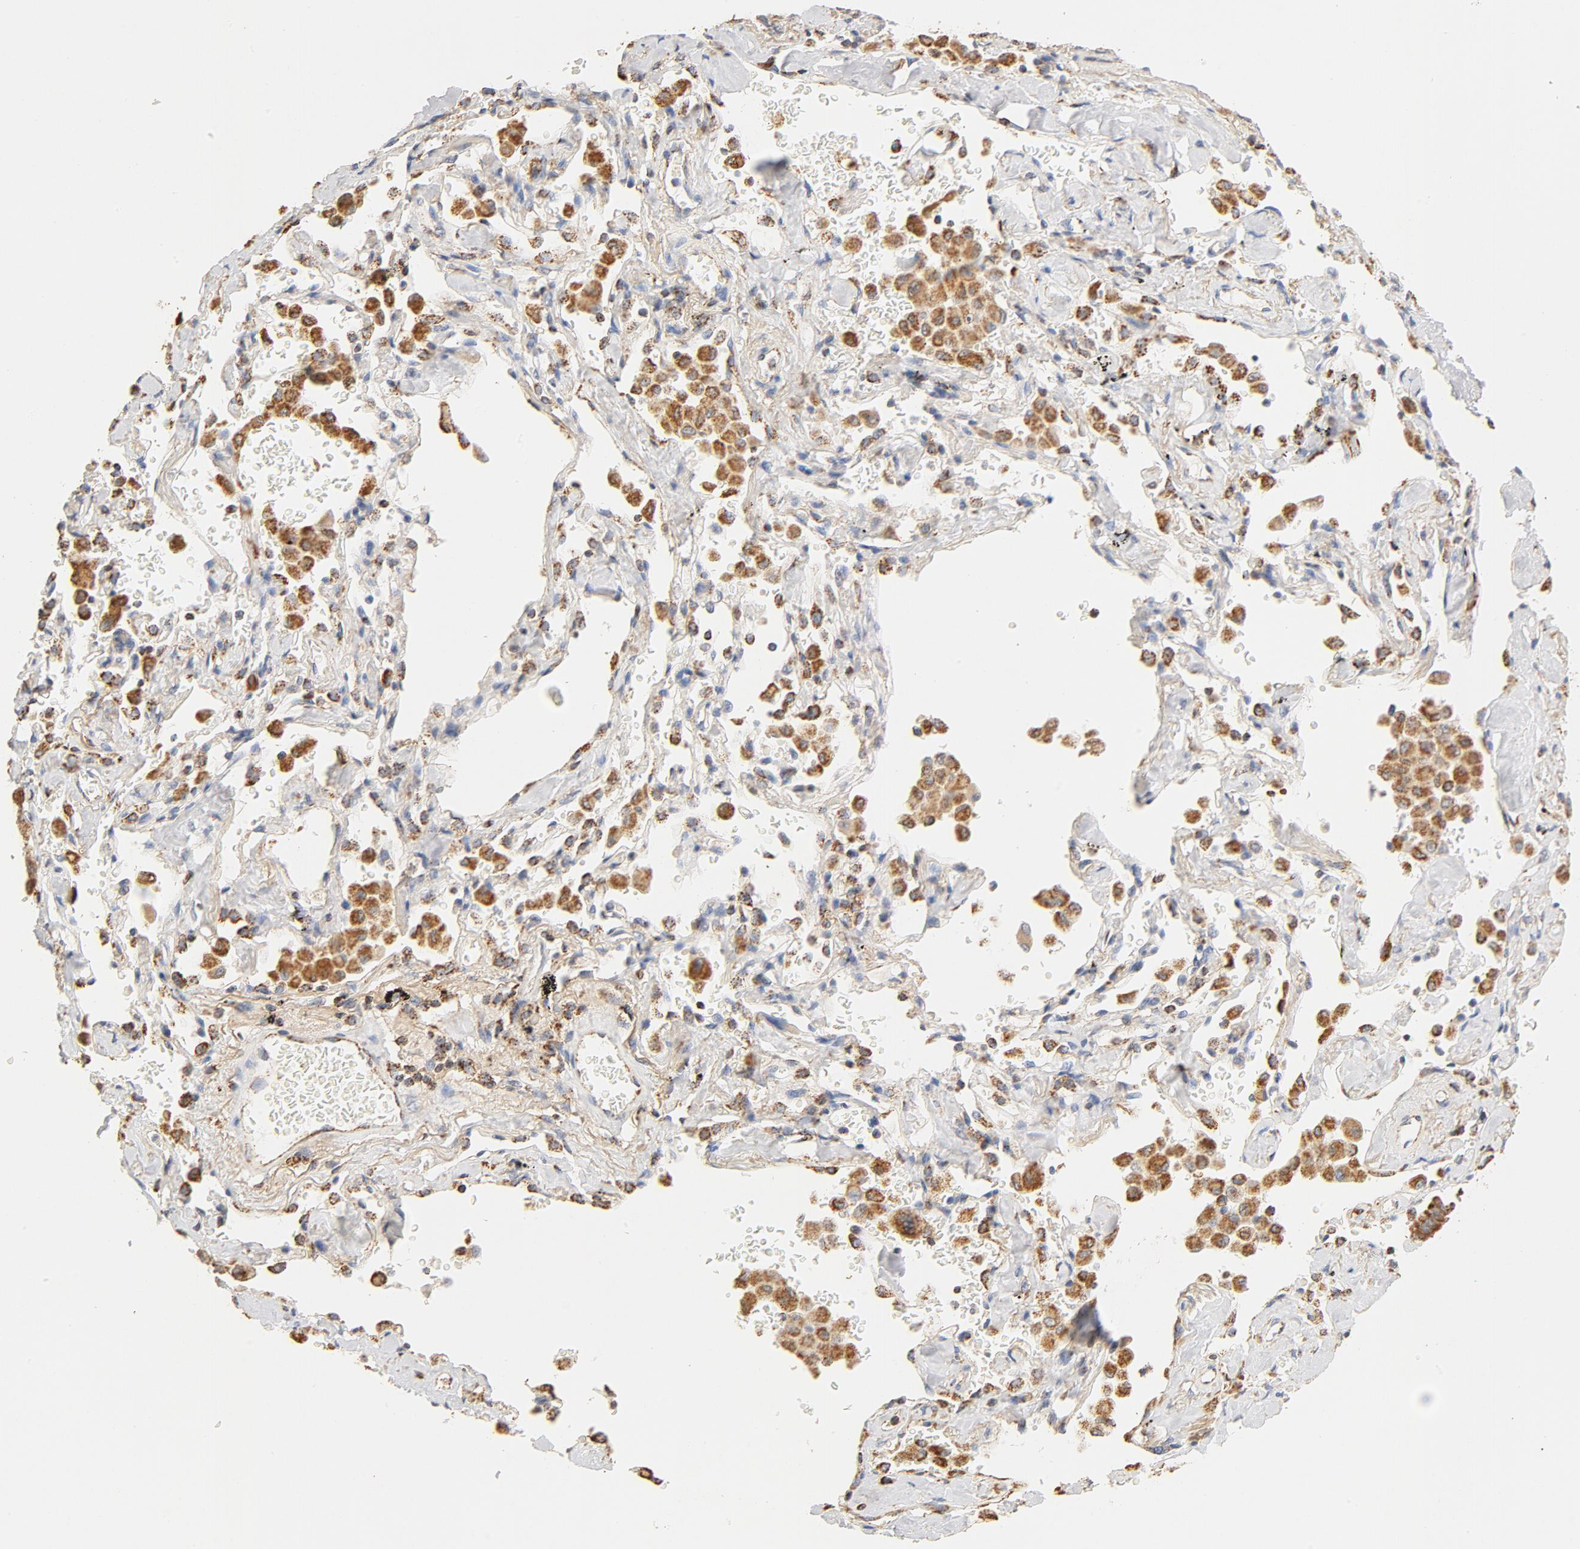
{"staining": {"intensity": "weak", "quantity": ">75%", "location": "cytoplasmic/membranous"}, "tissue": "lung cancer", "cell_type": "Tumor cells", "image_type": "cancer", "snomed": [{"axis": "morphology", "description": "Adenocarcinoma, NOS"}, {"axis": "topography", "description": "Lung"}], "caption": "Lung cancer (adenocarcinoma) stained with a brown dye exhibits weak cytoplasmic/membranous positive positivity in about >75% of tumor cells.", "gene": "COX4I1", "patient": {"sex": "female", "age": 64}}